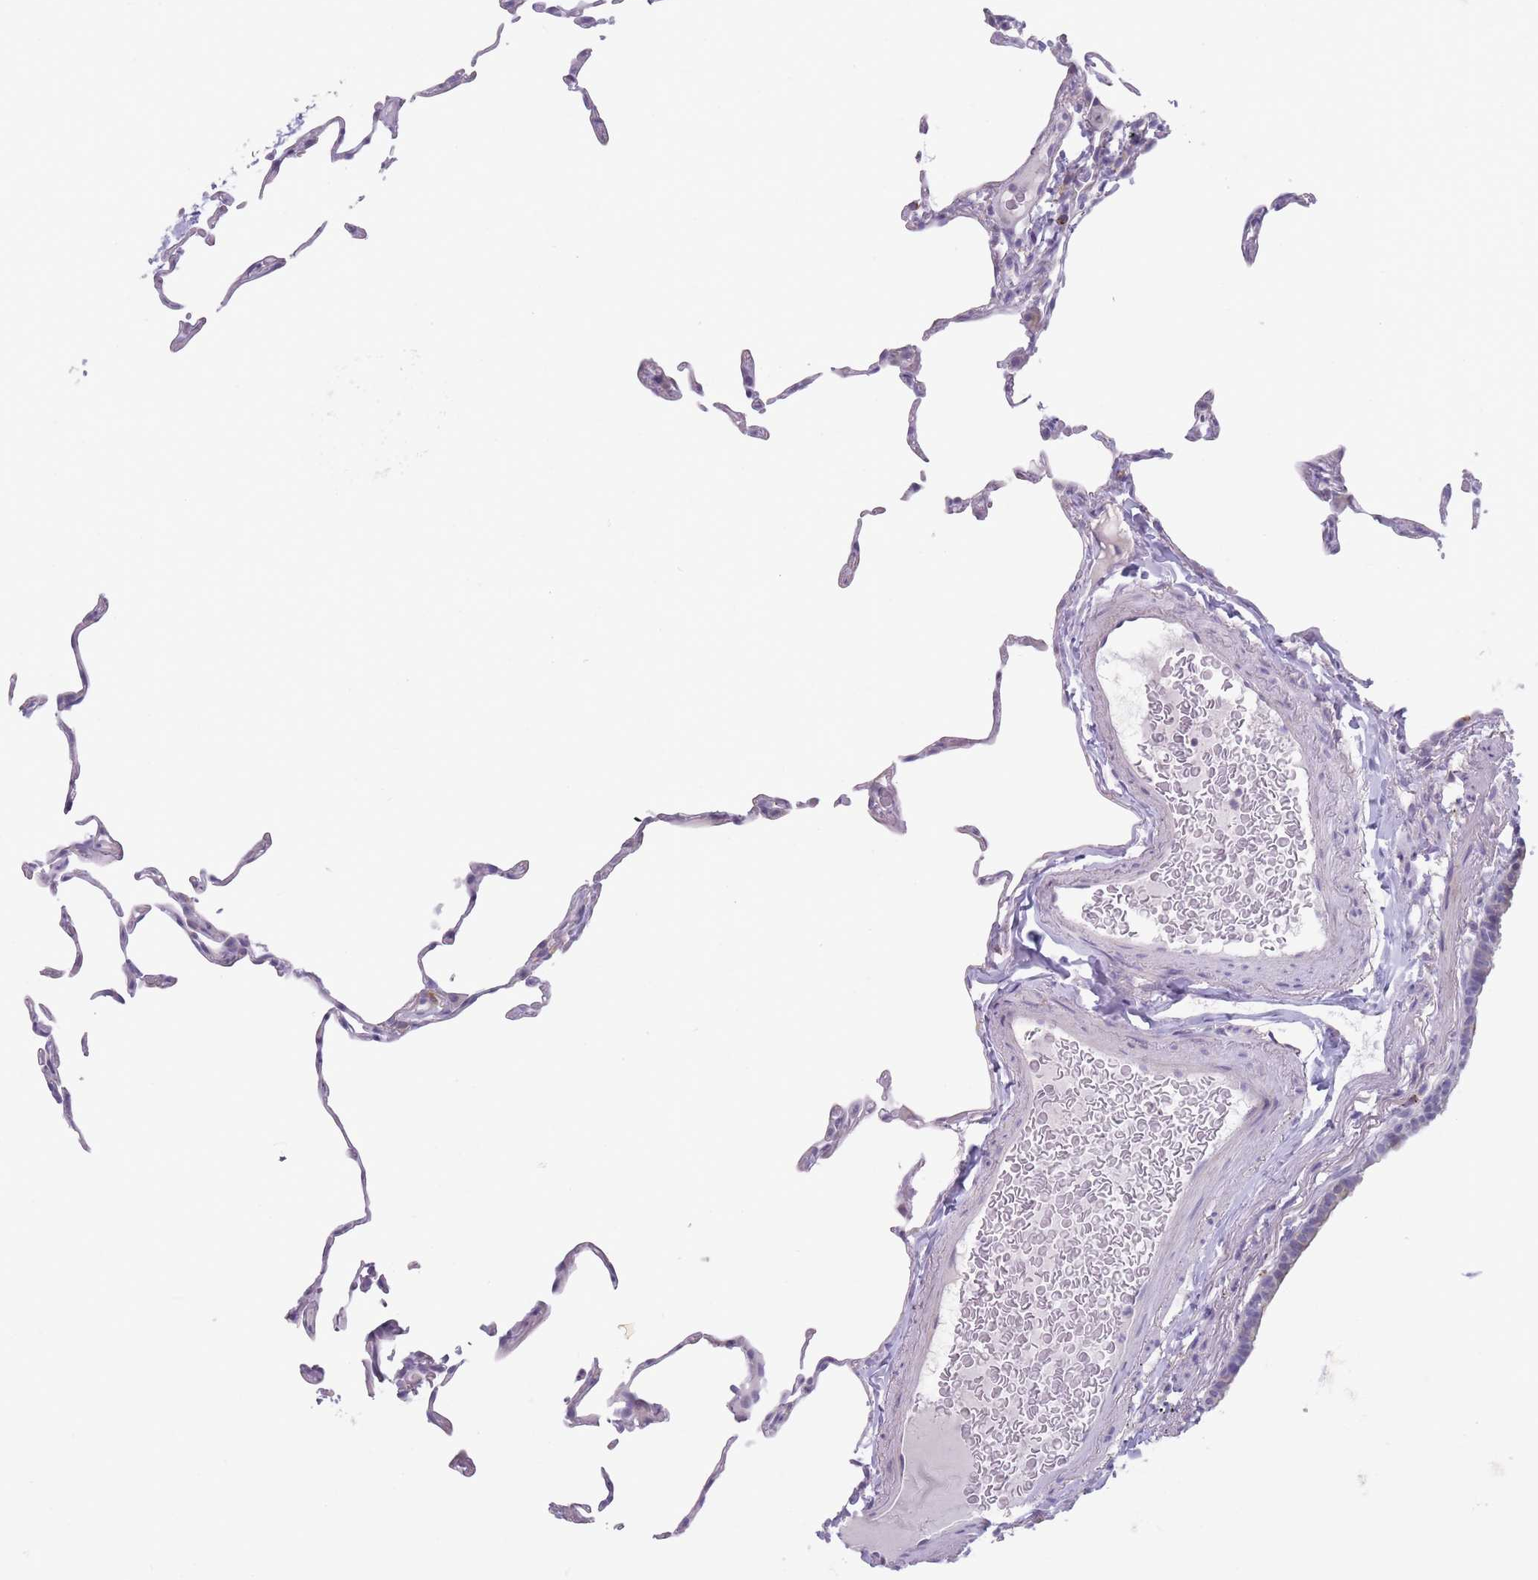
{"staining": {"intensity": "negative", "quantity": "none", "location": "none"}, "tissue": "lung", "cell_type": "Alveolar cells", "image_type": "normal", "snomed": [{"axis": "morphology", "description": "Normal tissue, NOS"}, {"axis": "topography", "description": "Lung"}], "caption": "DAB (3,3'-diaminobenzidine) immunohistochemical staining of unremarkable human lung reveals no significant expression in alveolar cells.", "gene": "PAIP2B", "patient": {"sex": "female", "age": 57}}